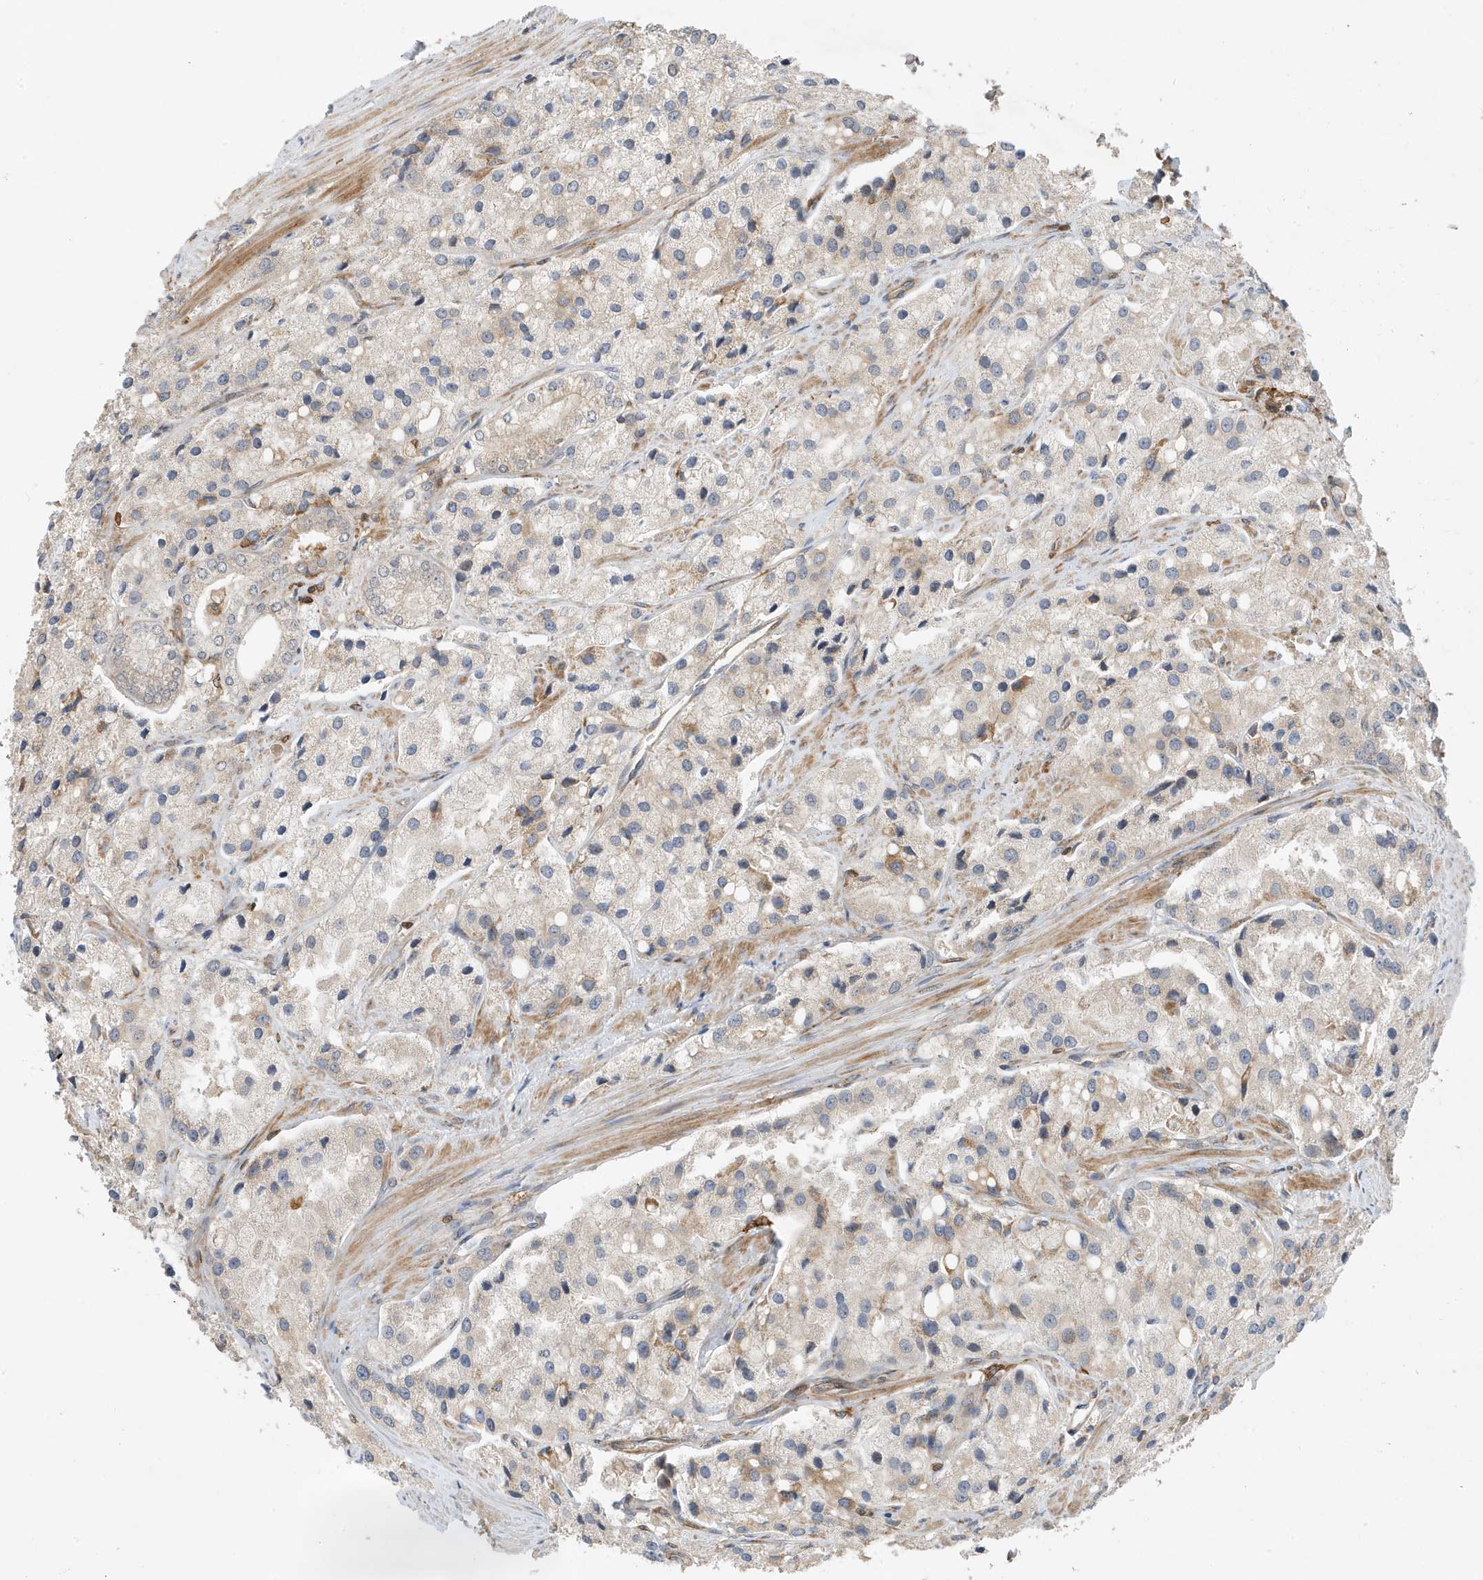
{"staining": {"intensity": "negative", "quantity": "none", "location": "none"}, "tissue": "prostate cancer", "cell_type": "Tumor cells", "image_type": "cancer", "snomed": [{"axis": "morphology", "description": "Adenocarcinoma, High grade"}, {"axis": "topography", "description": "Prostate"}], "caption": "Immunohistochemistry (IHC) of human prostate cancer reveals no positivity in tumor cells.", "gene": "TATDN3", "patient": {"sex": "male", "age": 66}}